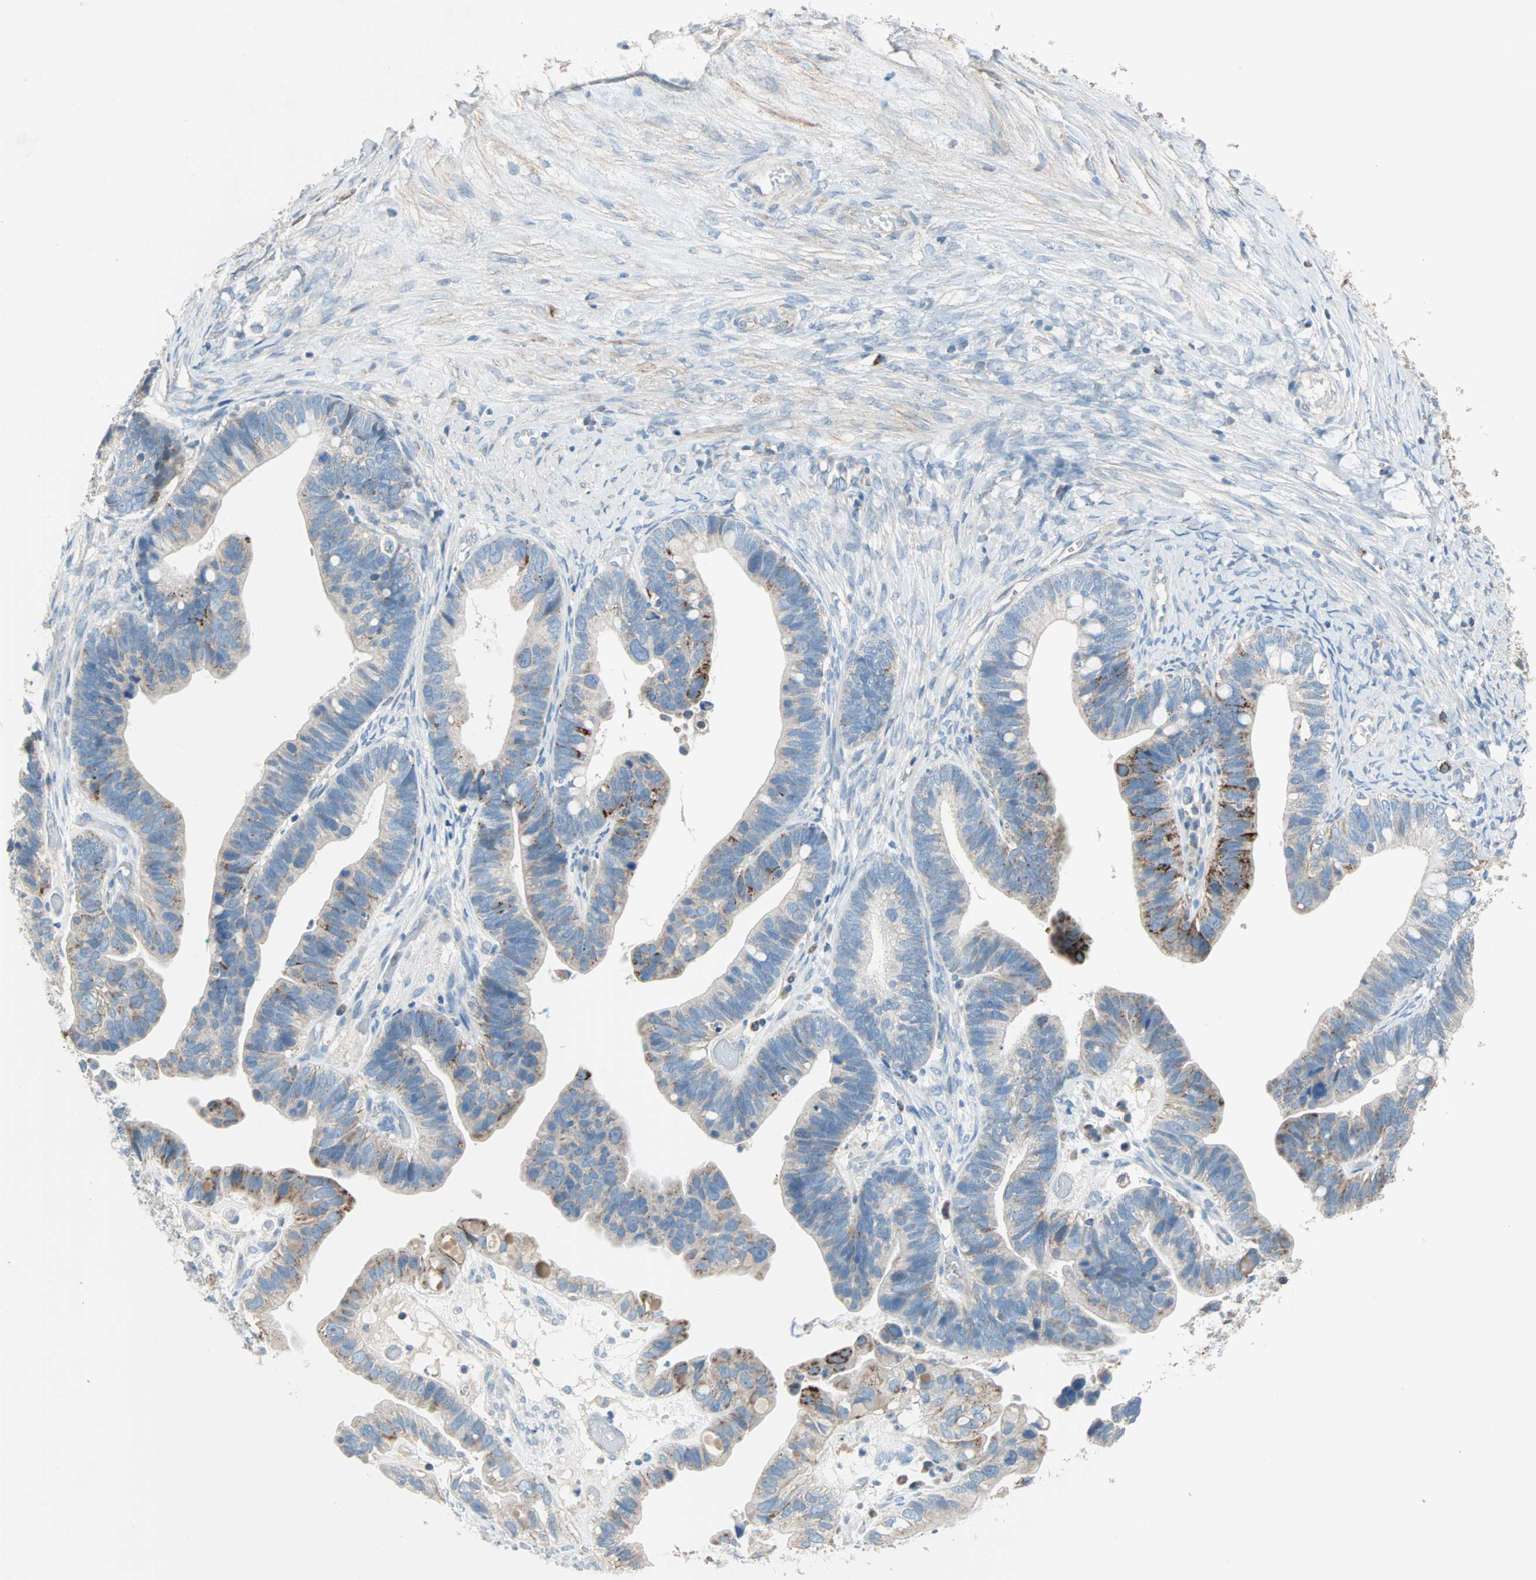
{"staining": {"intensity": "moderate", "quantity": "<25%", "location": "cytoplasmic/membranous"}, "tissue": "ovarian cancer", "cell_type": "Tumor cells", "image_type": "cancer", "snomed": [{"axis": "morphology", "description": "Cystadenocarcinoma, serous, NOS"}, {"axis": "topography", "description": "Ovary"}], "caption": "Immunohistochemistry staining of ovarian cancer (serous cystadenocarcinoma), which exhibits low levels of moderate cytoplasmic/membranous positivity in approximately <25% of tumor cells indicating moderate cytoplasmic/membranous protein positivity. The staining was performed using DAB (brown) for protein detection and nuclei were counterstained in hematoxylin (blue).", "gene": "ACVRL1", "patient": {"sex": "female", "age": 56}}